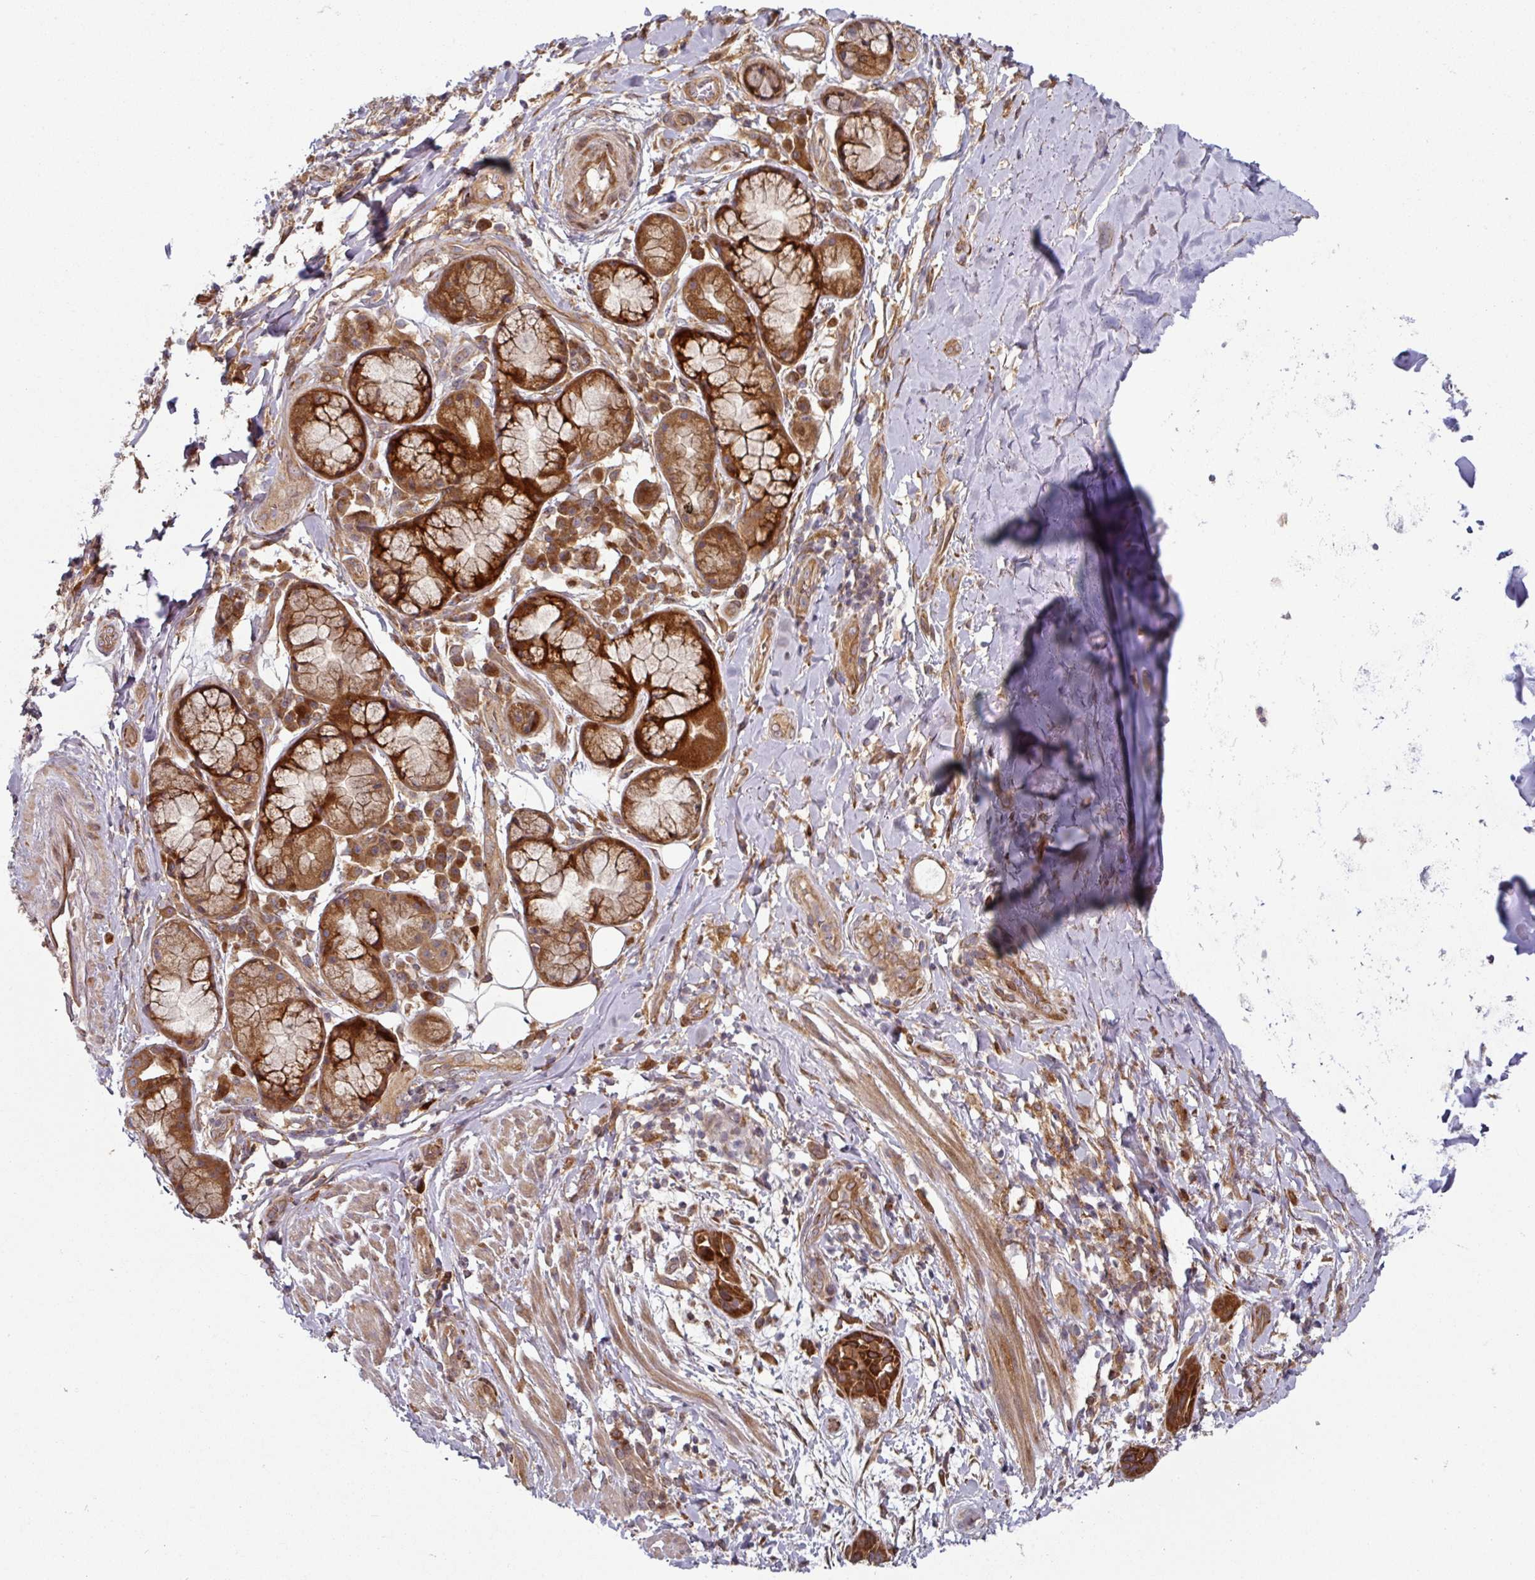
{"staining": {"intensity": "moderate", "quantity": "25%-75%", "location": "cytoplasmic/membranous"}, "tissue": "soft tissue", "cell_type": "Chondrocytes", "image_type": "normal", "snomed": [{"axis": "morphology", "description": "Normal tissue, NOS"}, {"axis": "morphology", "description": "Squamous cell carcinoma, NOS"}, {"axis": "topography", "description": "Bronchus"}, {"axis": "topography", "description": "Lung"}], "caption": "Immunohistochemical staining of unremarkable human soft tissue demonstrates 25%-75% levels of moderate cytoplasmic/membranous protein expression in about 25%-75% of chondrocytes. (brown staining indicates protein expression, while blue staining denotes nuclei).", "gene": "RAB5A", "patient": {"sex": "female", "age": 70}}